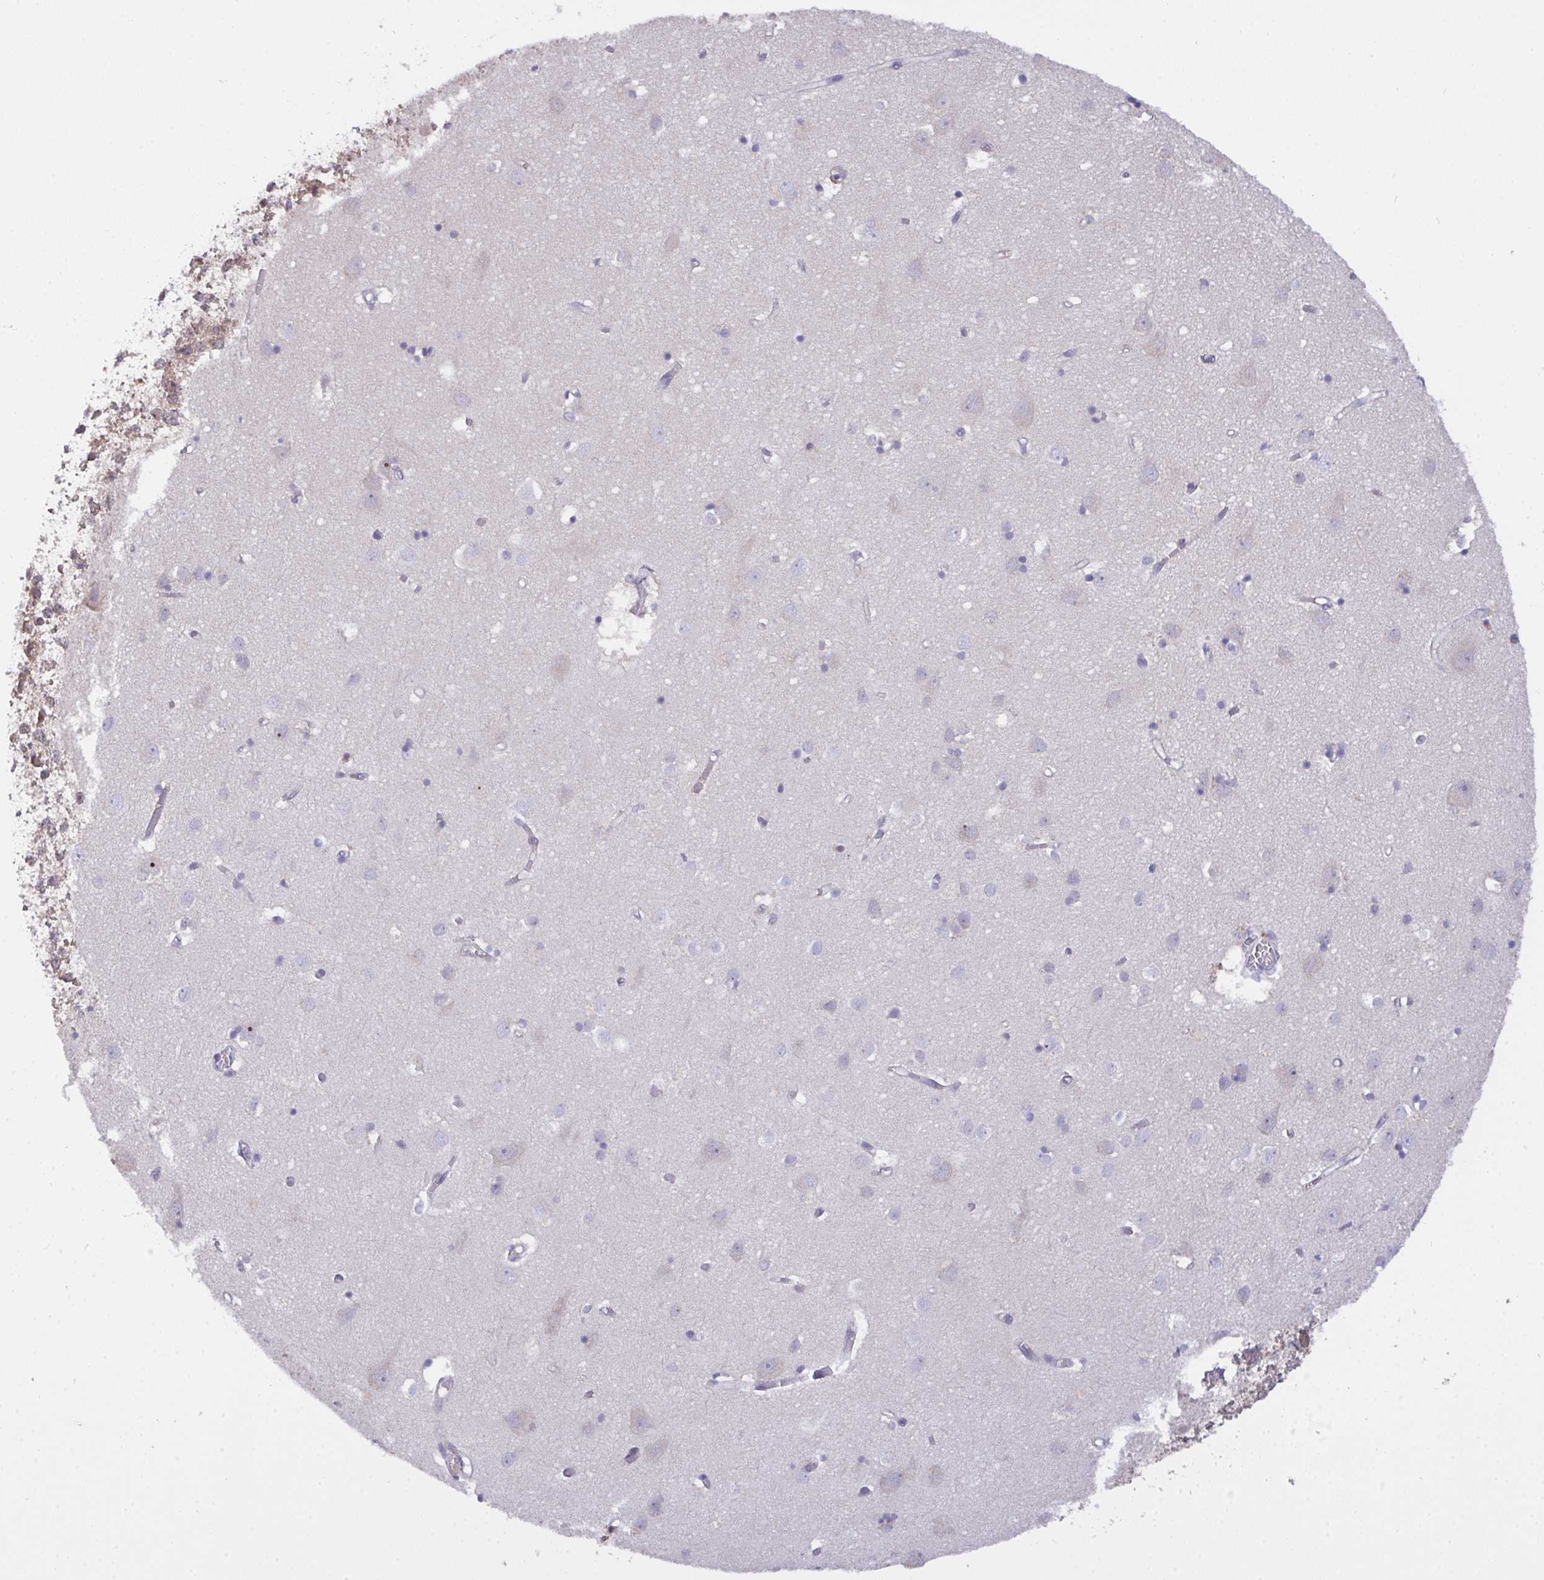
{"staining": {"intensity": "negative", "quantity": "none", "location": "none"}, "tissue": "cerebral cortex", "cell_type": "Endothelial cells", "image_type": "normal", "snomed": [{"axis": "morphology", "description": "Normal tissue, NOS"}, {"axis": "topography", "description": "Cerebral cortex"}], "caption": "Benign cerebral cortex was stained to show a protein in brown. There is no significant positivity in endothelial cells.", "gene": "L3HYPDH", "patient": {"sex": "male", "age": 70}}